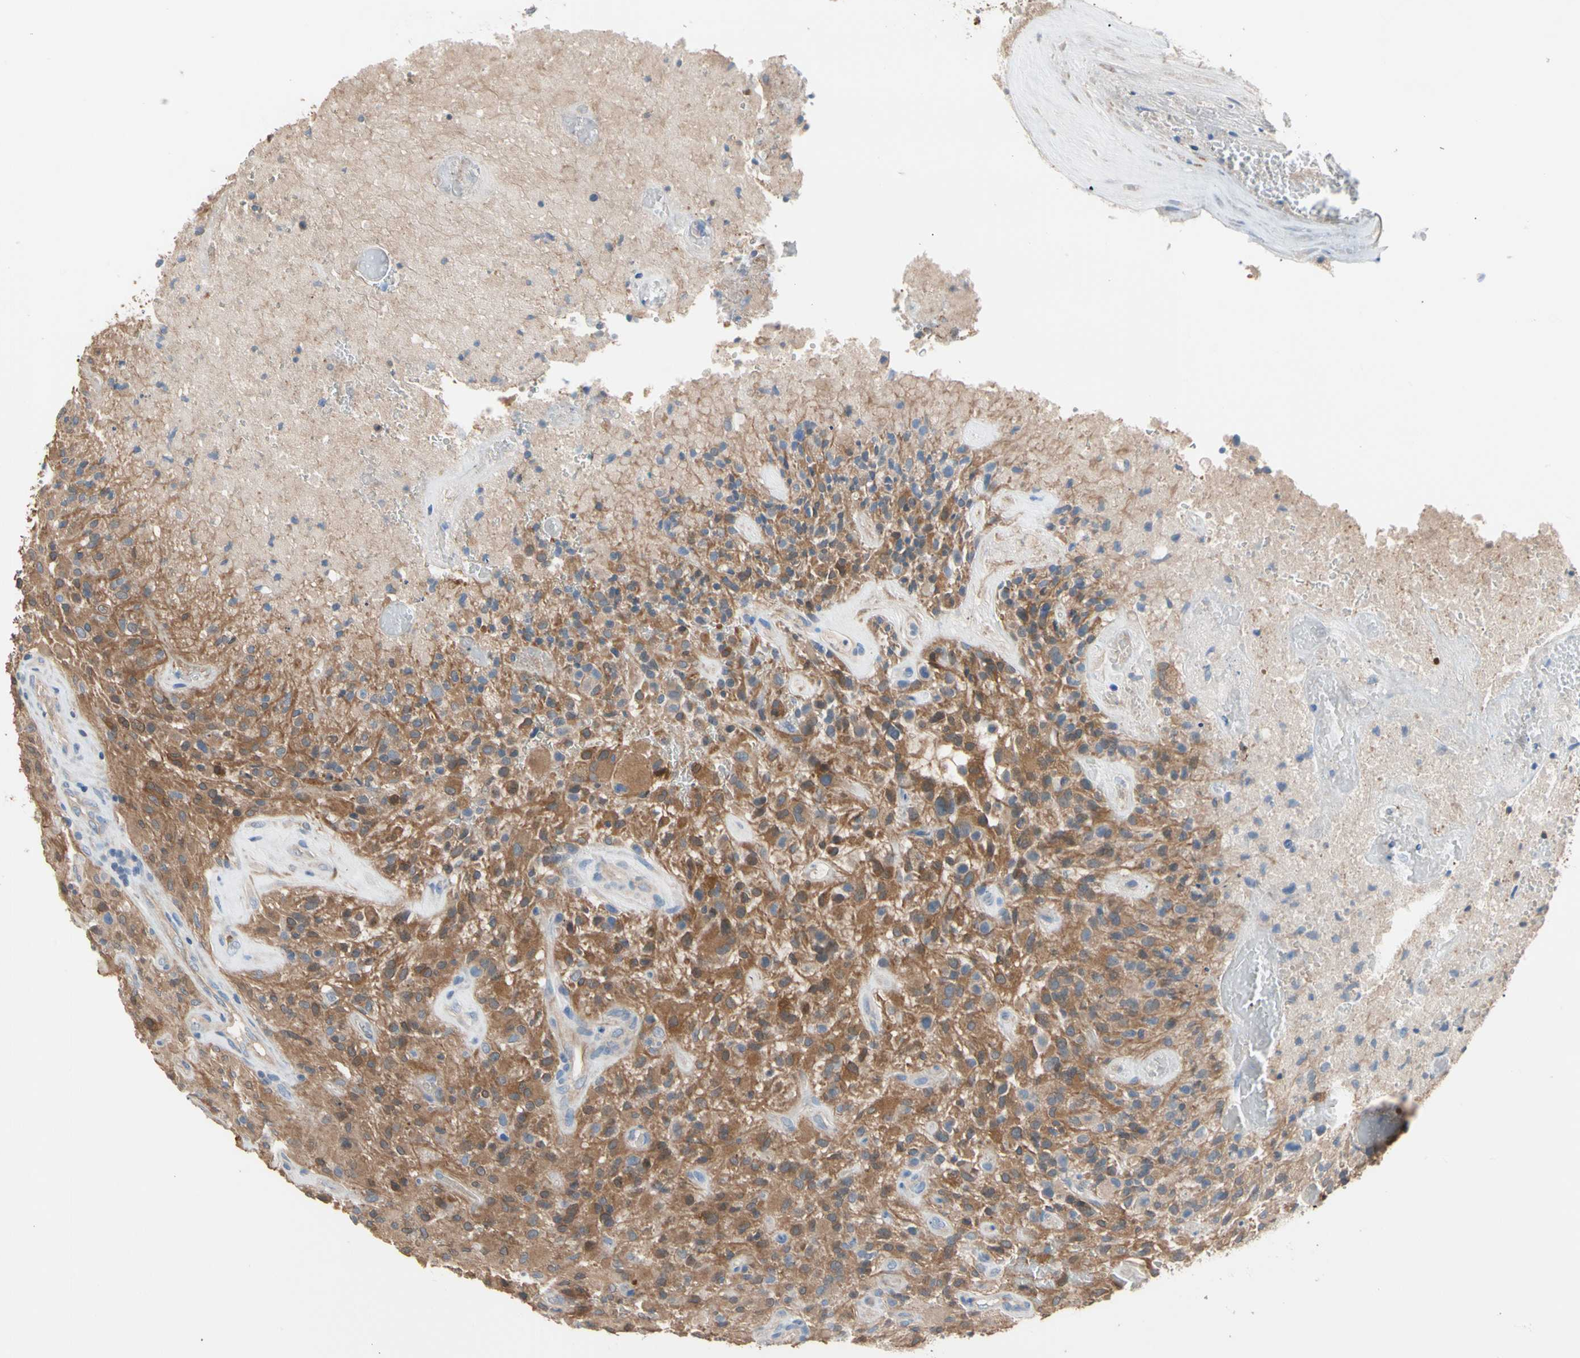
{"staining": {"intensity": "moderate", "quantity": ">75%", "location": "cytoplasmic/membranous"}, "tissue": "glioma", "cell_type": "Tumor cells", "image_type": "cancer", "snomed": [{"axis": "morphology", "description": "Glioma, malignant, High grade"}, {"axis": "topography", "description": "Brain"}], "caption": "This photomicrograph exhibits IHC staining of human malignant glioma (high-grade), with medium moderate cytoplasmic/membranous positivity in approximately >75% of tumor cells.", "gene": "BBOX1", "patient": {"sex": "male", "age": 71}}